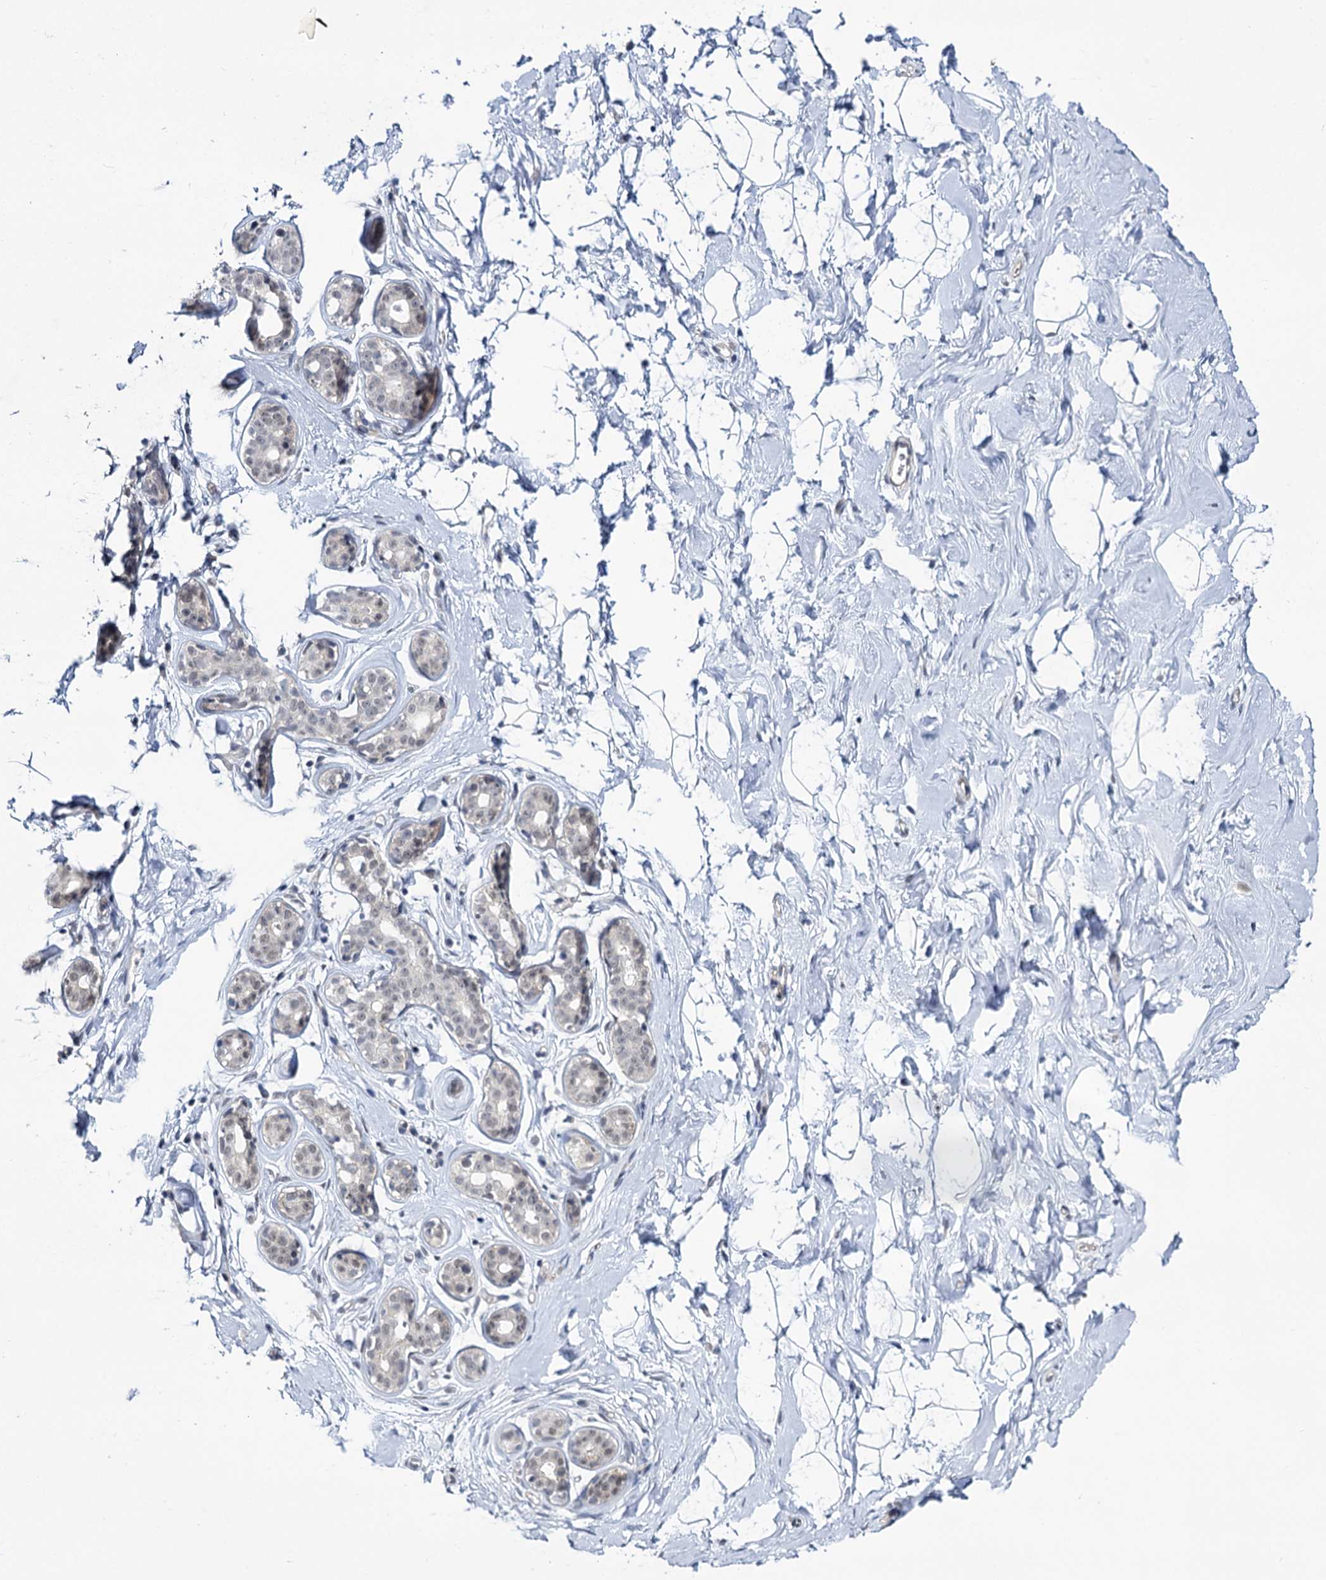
{"staining": {"intensity": "negative", "quantity": "none", "location": "none"}, "tissue": "breast", "cell_type": "Adipocytes", "image_type": "normal", "snomed": [{"axis": "morphology", "description": "Normal tissue, NOS"}, {"axis": "morphology", "description": "Adenoma, NOS"}, {"axis": "topography", "description": "Breast"}], "caption": "Immunohistochemistry of unremarkable human breast demonstrates no staining in adipocytes.", "gene": "MBLAC2", "patient": {"sex": "female", "age": 23}}